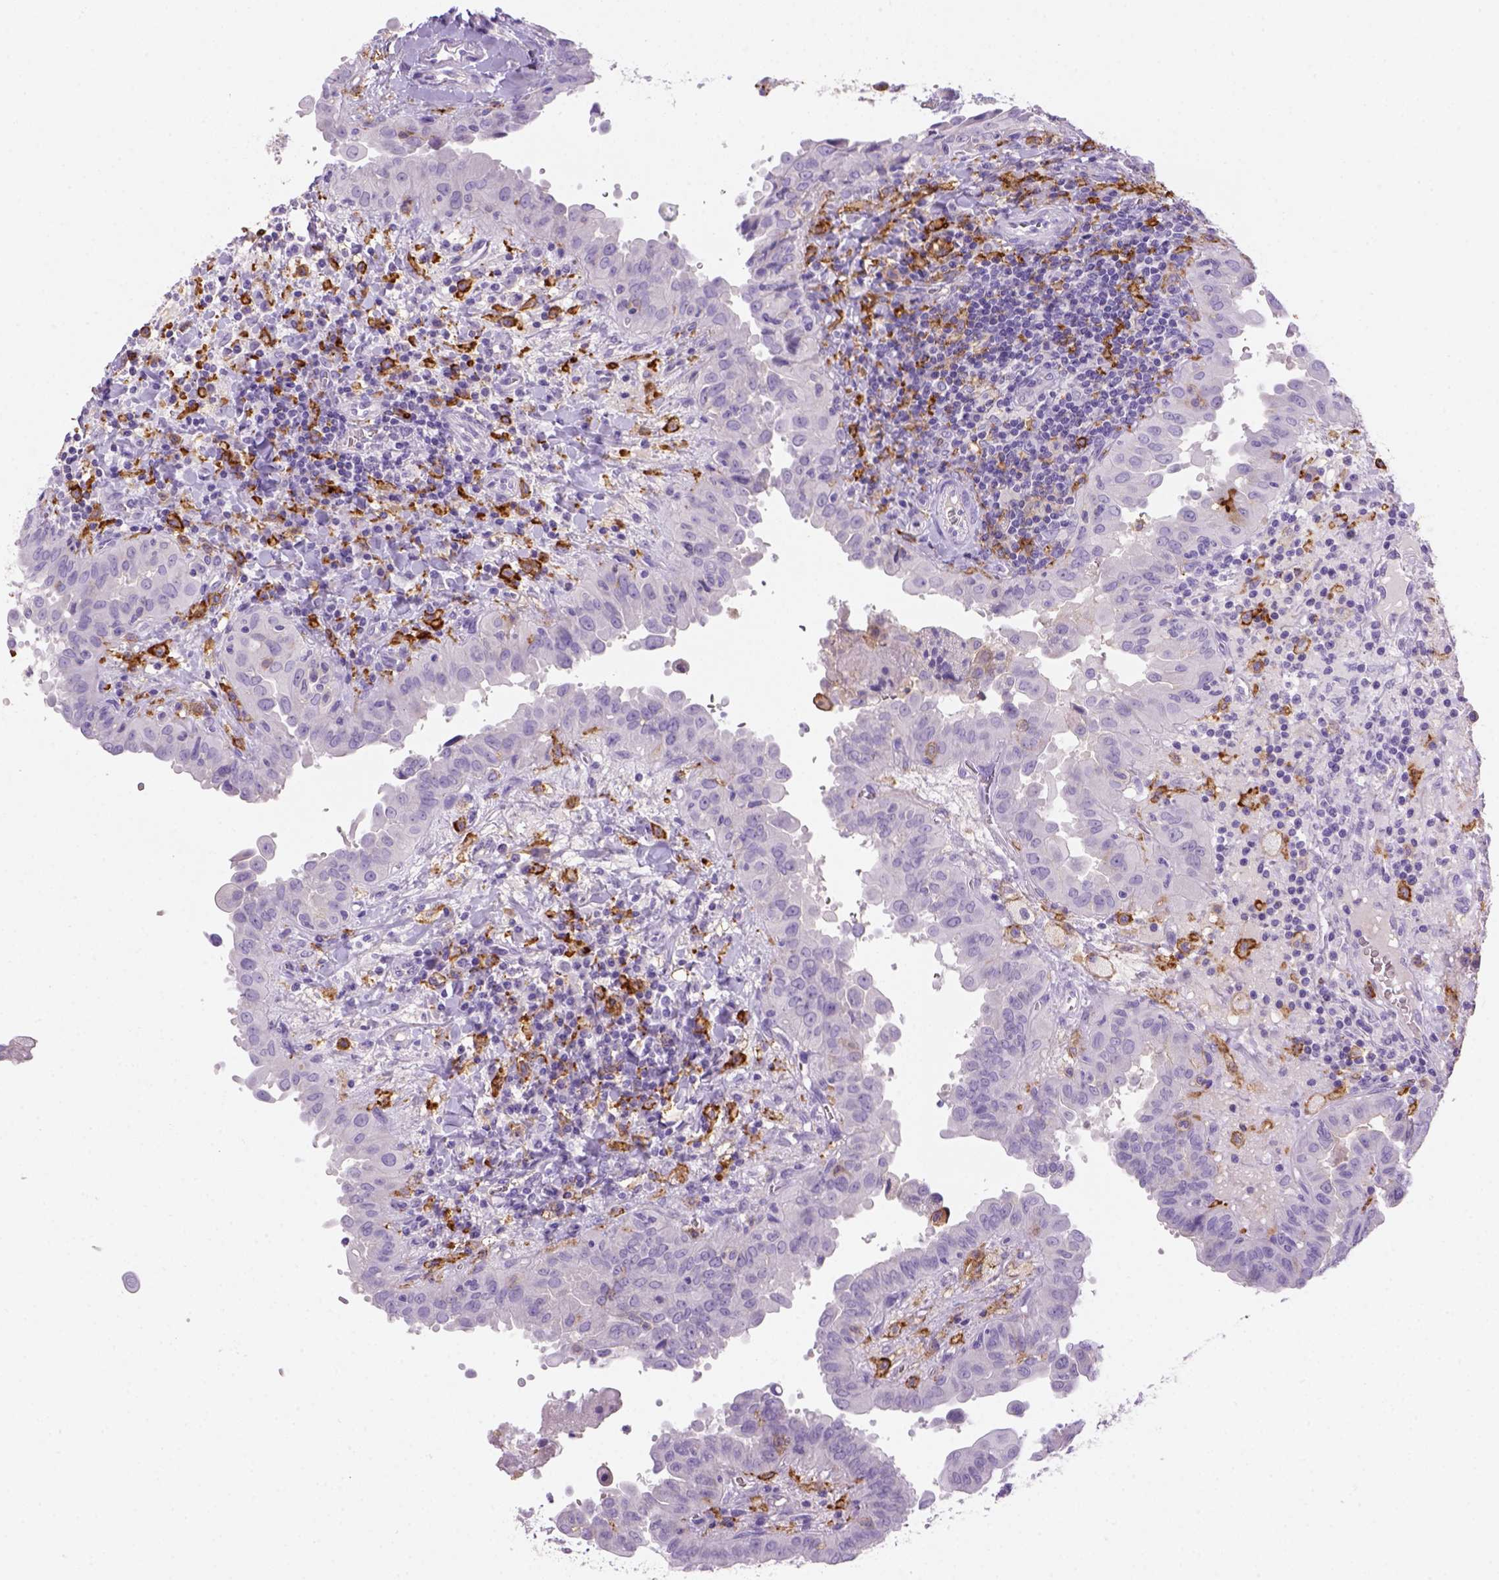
{"staining": {"intensity": "negative", "quantity": "none", "location": "none"}, "tissue": "thyroid cancer", "cell_type": "Tumor cells", "image_type": "cancer", "snomed": [{"axis": "morphology", "description": "Papillary adenocarcinoma, NOS"}, {"axis": "topography", "description": "Thyroid gland"}], "caption": "An image of thyroid cancer stained for a protein demonstrates no brown staining in tumor cells.", "gene": "CD14", "patient": {"sex": "female", "age": 37}}